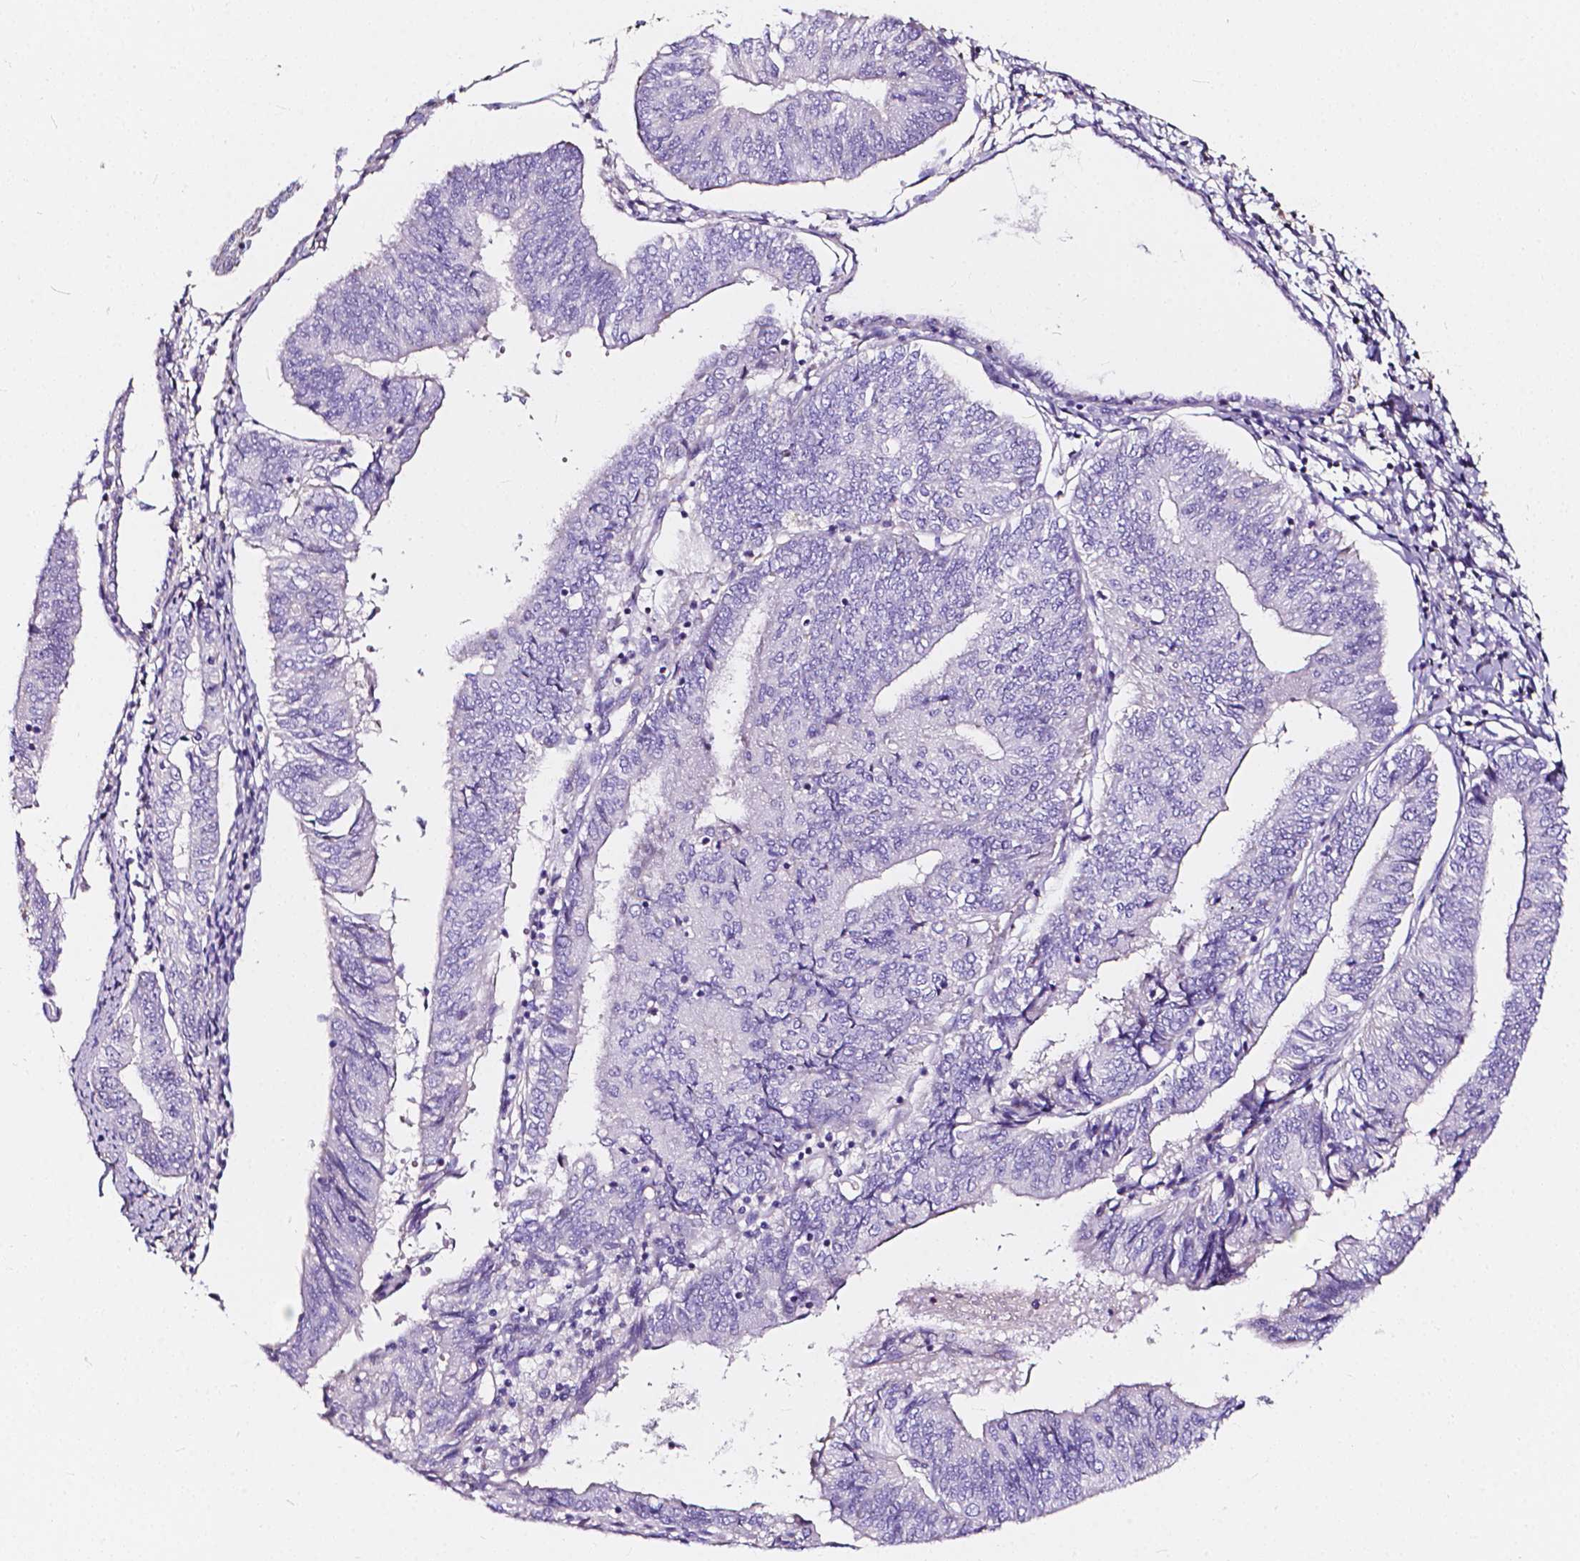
{"staining": {"intensity": "negative", "quantity": "none", "location": "none"}, "tissue": "endometrial cancer", "cell_type": "Tumor cells", "image_type": "cancer", "snomed": [{"axis": "morphology", "description": "Adenocarcinoma, NOS"}, {"axis": "topography", "description": "Endometrium"}], "caption": "This histopathology image is of endometrial cancer stained with IHC to label a protein in brown with the nuclei are counter-stained blue. There is no expression in tumor cells.", "gene": "CLSTN2", "patient": {"sex": "female", "age": 58}}